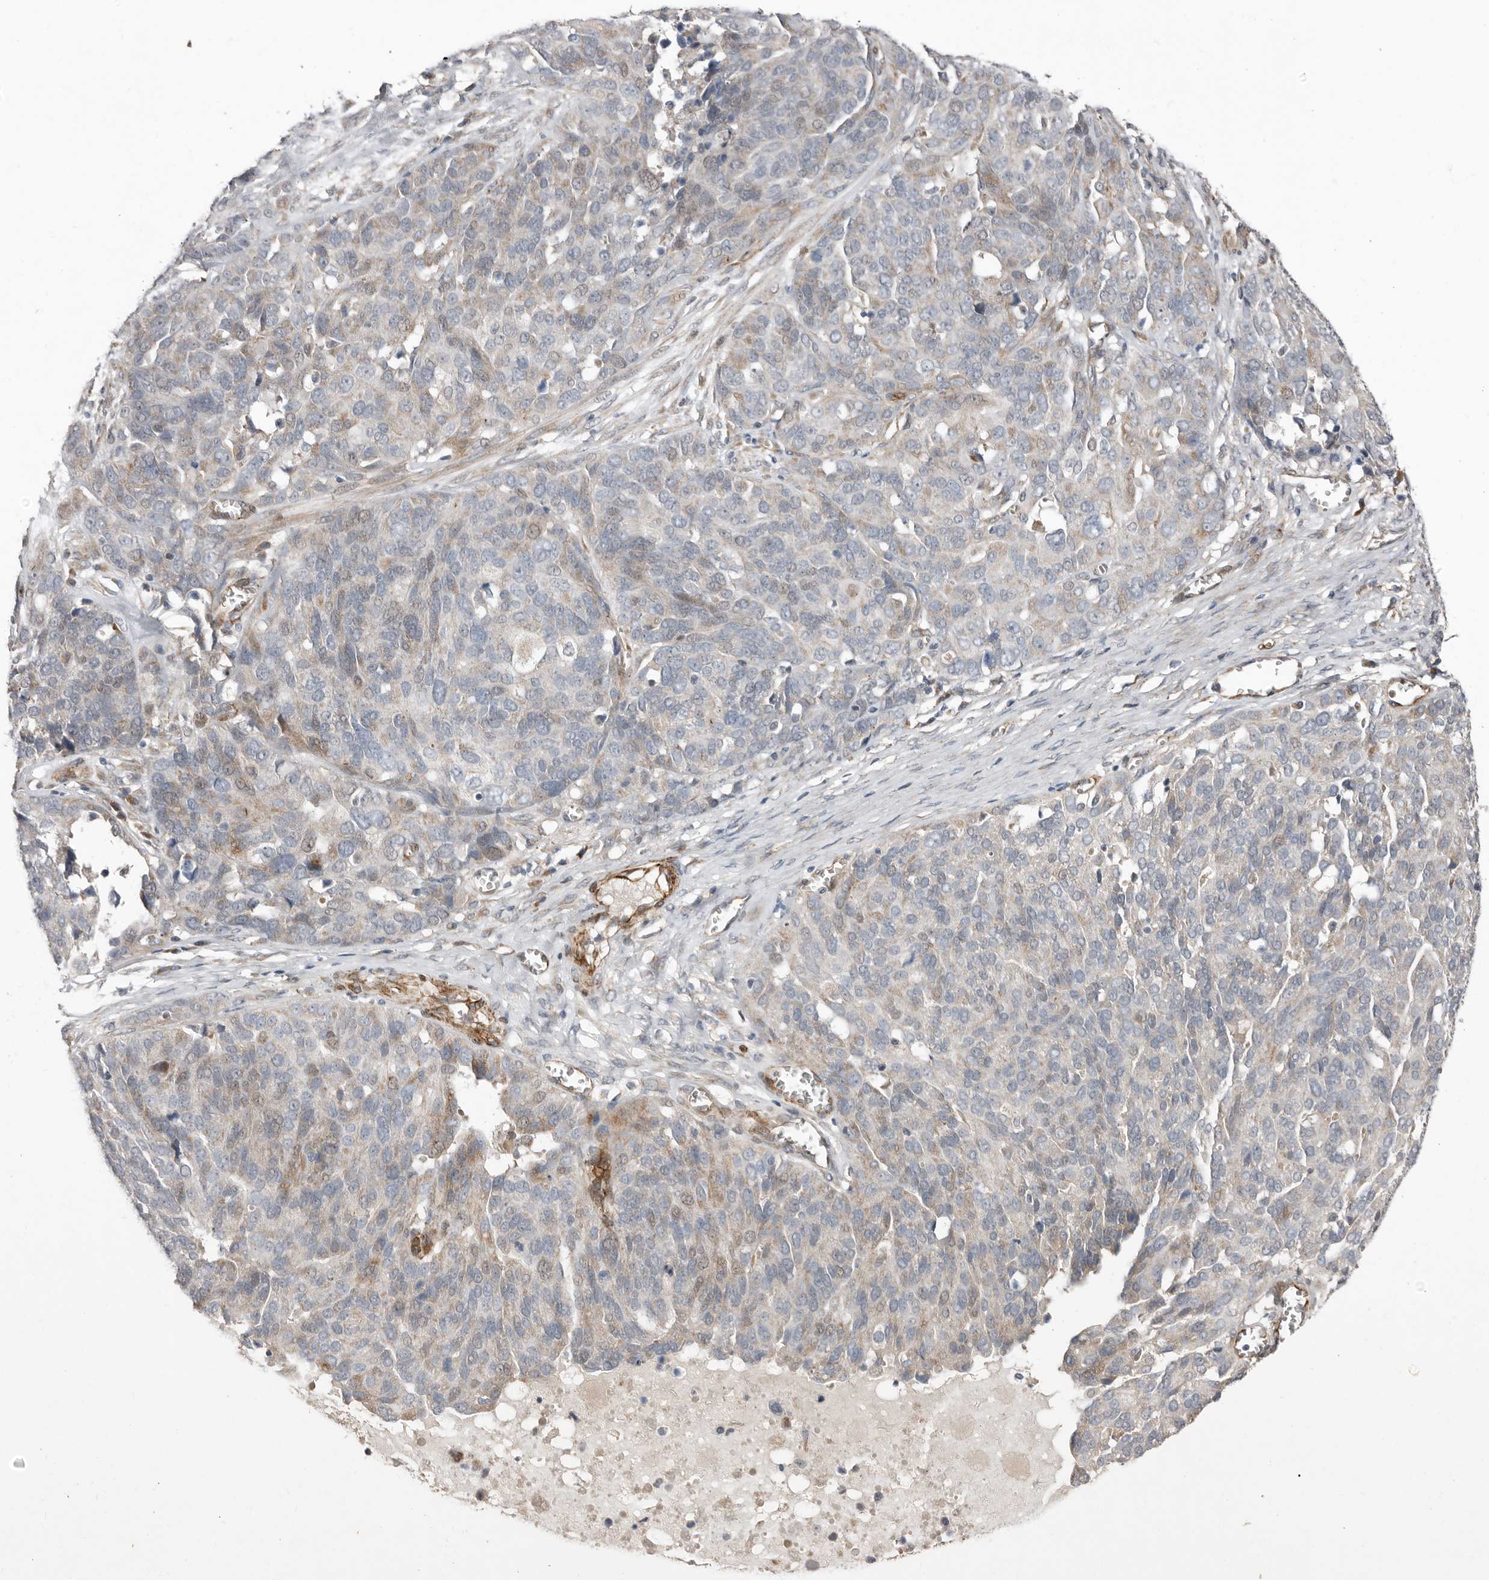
{"staining": {"intensity": "weak", "quantity": "<25%", "location": "cytoplasmic/membranous,nuclear"}, "tissue": "ovarian cancer", "cell_type": "Tumor cells", "image_type": "cancer", "snomed": [{"axis": "morphology", "description": "Cystadenocarcinoma, serous, NOS"}, {"axis": "topography", "description": "Ovary"}], "caption": "Ovarian cancer stained for a protein using immunohistochemistry shows no positivity tumor cells.", "gene": "RANBP17", "patient": {"sex": "female", "age": 44}}